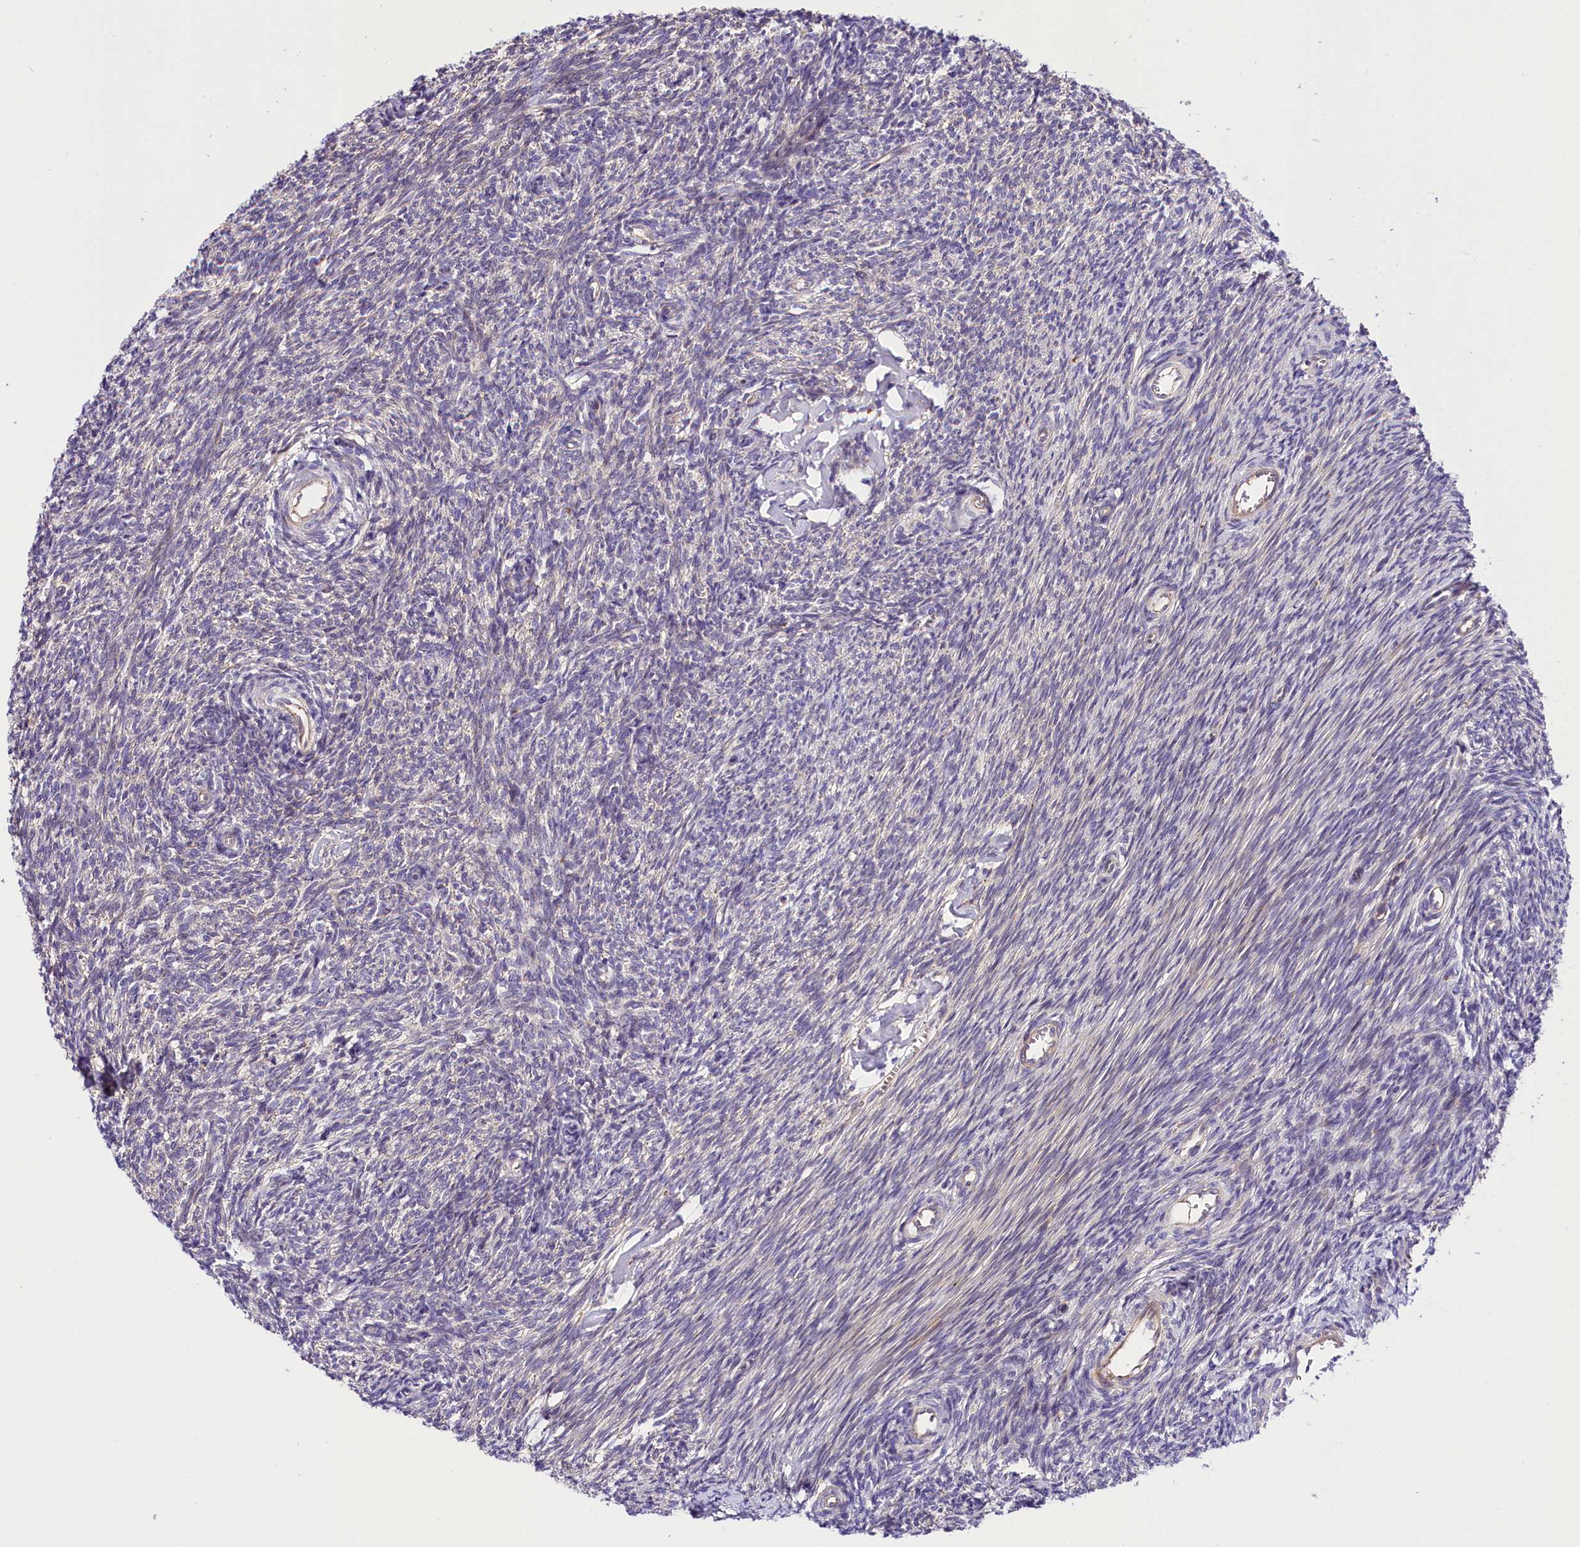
{"staining": {"intensity": "weak", "quantity": "<25%", "location": "cytoplasmic/membranous"}, "tissue": "ovary", "cell_type": "Ovarian stroma cells", "image_type": "normal", "snomed": [{"axis": "morphology", "description": "Normal tissue, NOS"}, {"axis": "topography", "description": "Ovary"}], "caption": "Ovarian stroma cells show no significant expression in normal ovary. Brightfield microscopy of immunohistochemistry stained with DAB (3,3'-diaminobenzidine) (brown) and hematoxylin (blue), captured at high magnification.", "gene": "ARMC6", "patient": {"sex": "female", "age": 44}}